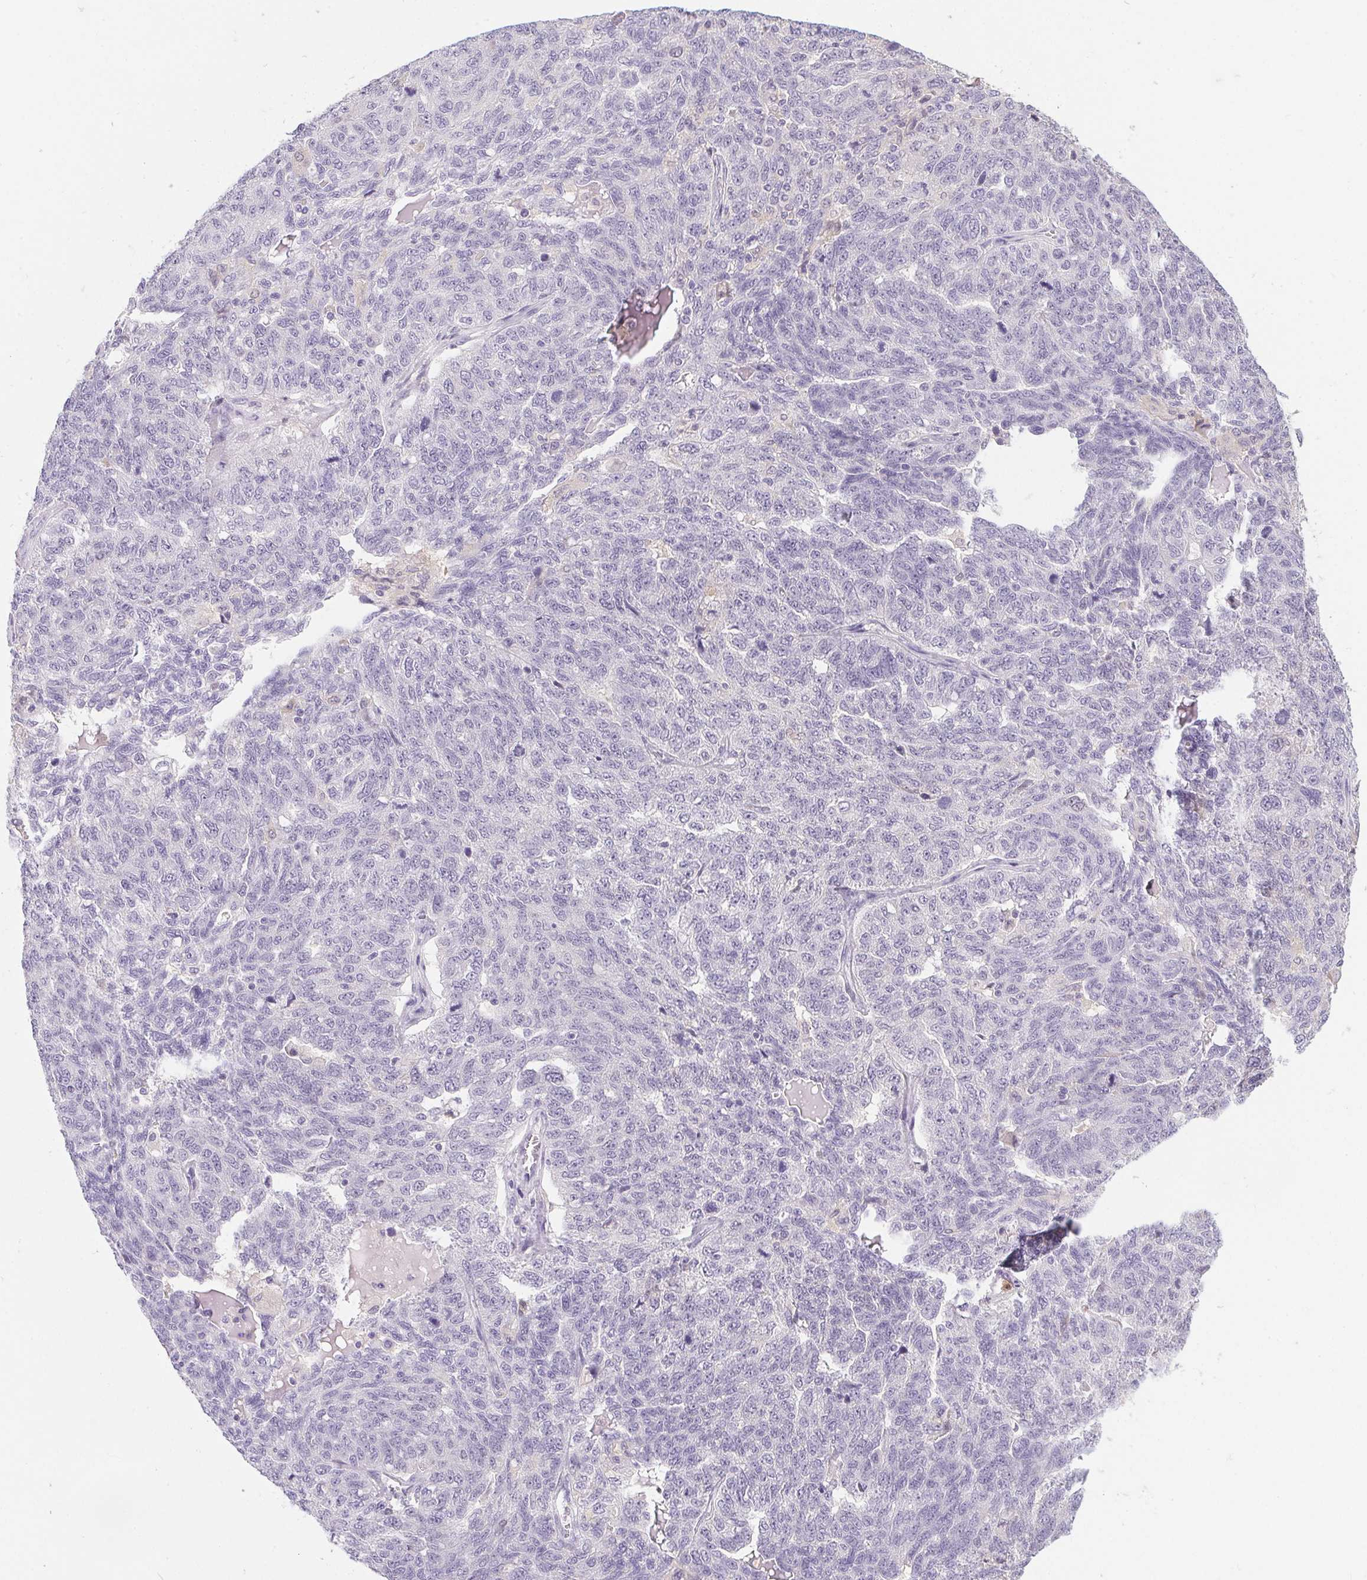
{"staining": {"intensity": "negative", "quantity": "none", "location": "none"}, "tissue": "ovarian cancer", "cell_type": "Tumor cells", "image_type": "cancer", "snomed": [{"axis": "morphology", "description": "Cystadenocarcinoma, serous, NOS"}, {"axis": "topography", "description": "Ovary"}], "caption": "Serous cystadenocarcinoma (ovarian) stained for a protein using immunohistochemistry (IHC) demonstrates no staining tumor cells.", "gene": "DNAJC5G", "patient": {"sex": "female", "age": 71}}